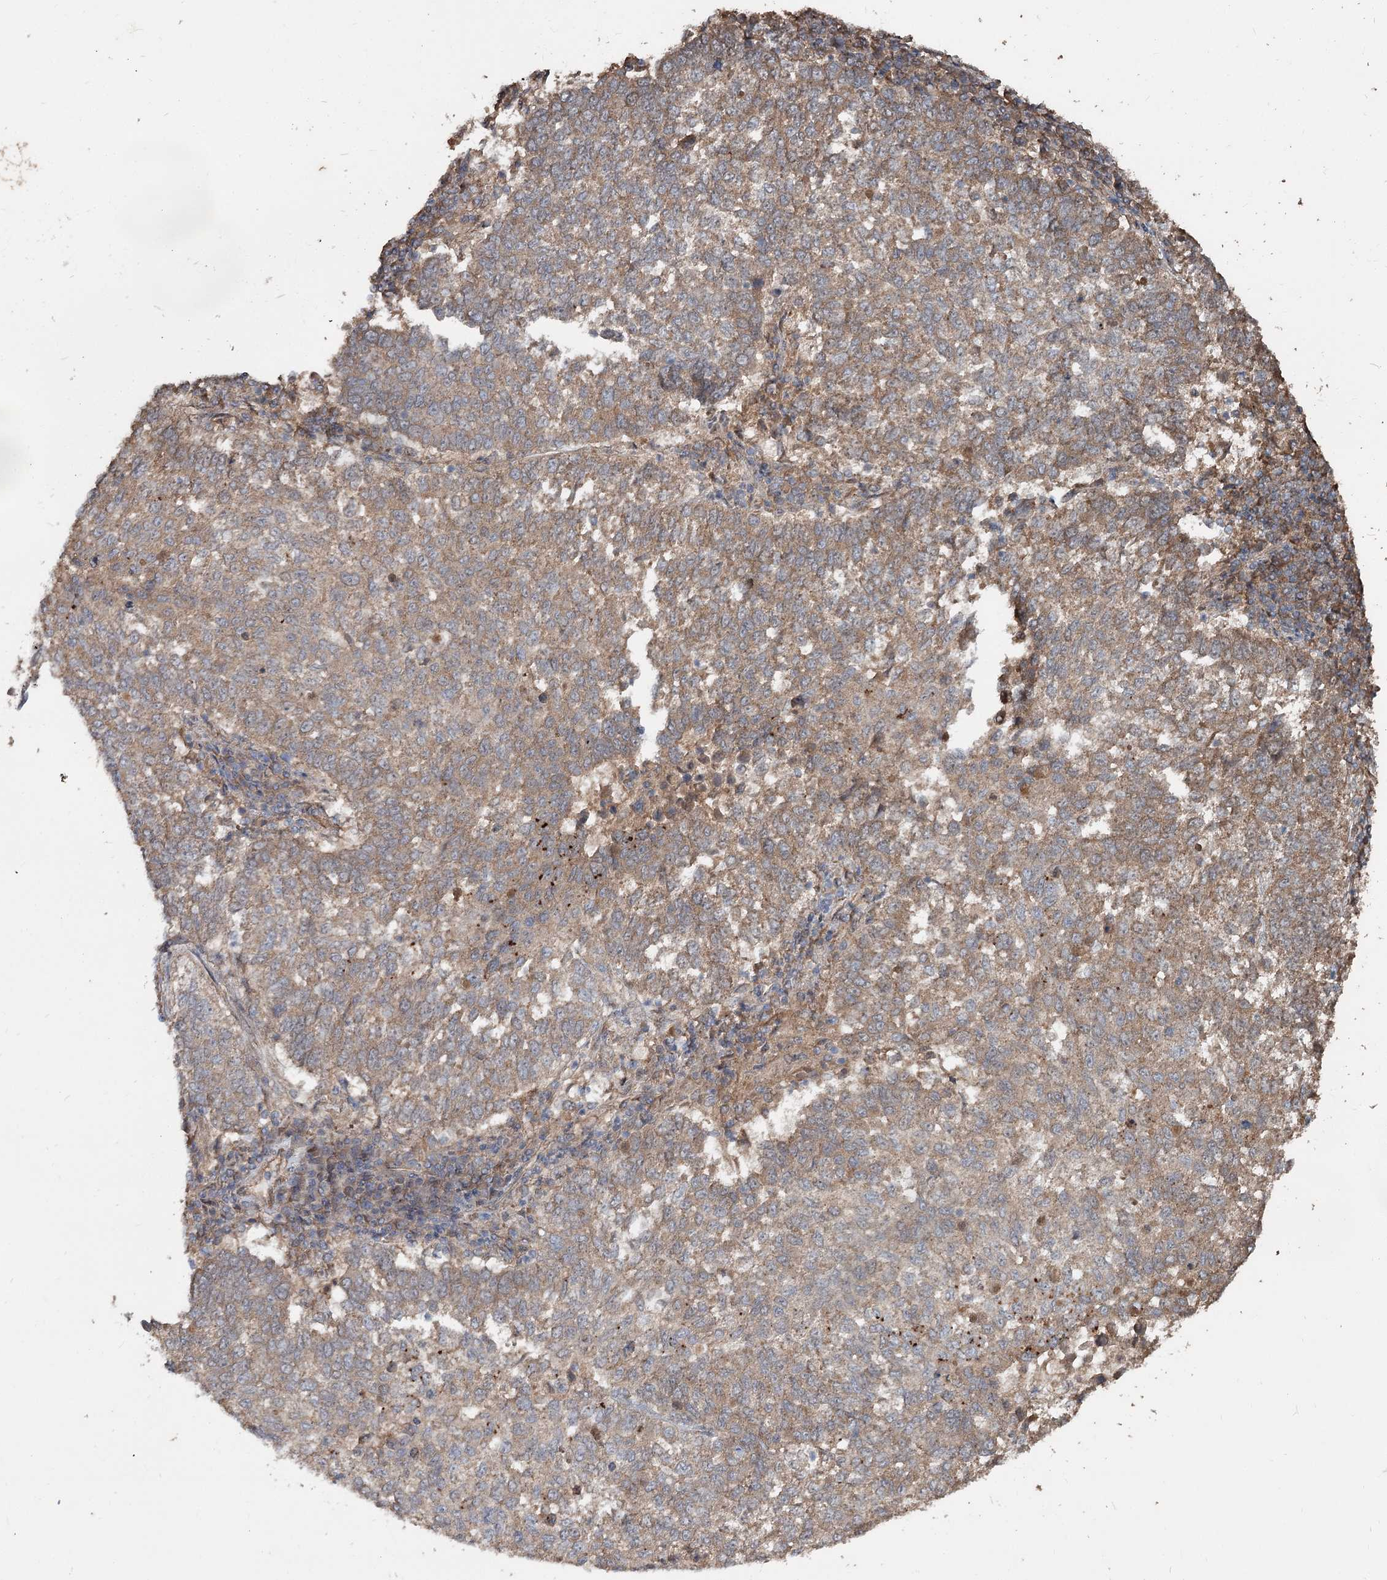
{"staining": {"intensity": "moderate", "quantity": ">75%", "location": "cytoplasmic/membranous"}, "tissue": "lung cancer", "cell_type": "Tumor cells", "image_type": "cancer", "snomed": [{"axis": "morphology", "description": "Squamous cell carcinoma, NOS"}, {"axis": "topography", "description": "Lung"}], "caption": "Human lung cancer stained with a protein marker shows moderate staining in tumor cells.", "gene": "SPART", "patient": {"sex": "male", "age": 73}}